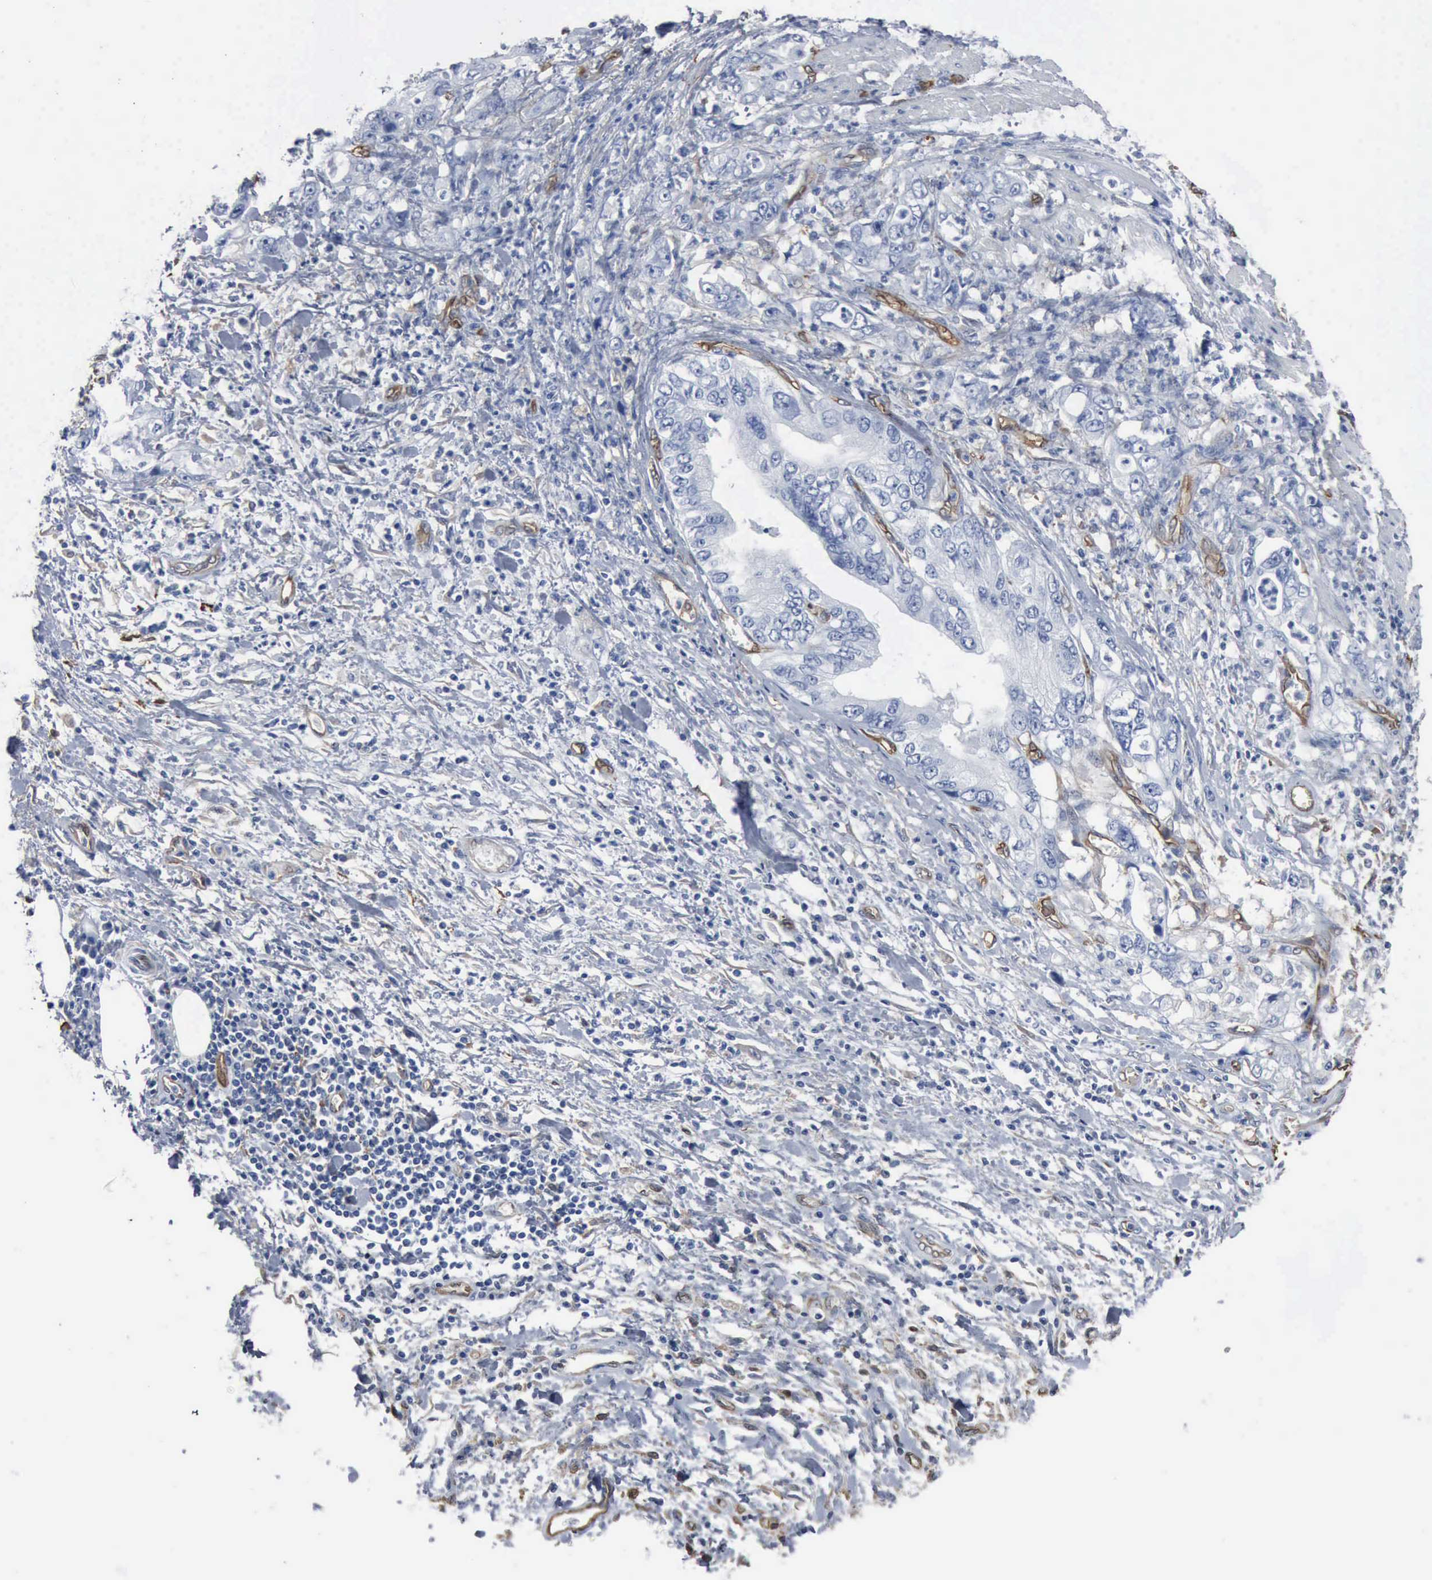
{"staining": {"intensity": "negative", "quantity": "none", "location": "none"}, "tissue": "stomach cancer", "cell_type": "Tumor cells", "image_type": "cancer", "snomed": [{"axis": "morphology", "description": "Adenocarcinoma, NOS"}, {"axis": "topography", "description": "Pancreas"}, {"axis": "topography", "description": "Stomach, upper"}], "caption": "This is an IHC photomicrograph of stomach adenocarcinoma. There is no positivity in tumor cells.", "gene": "FSCN1", "patient": {"sex": "male", "age": 77}}